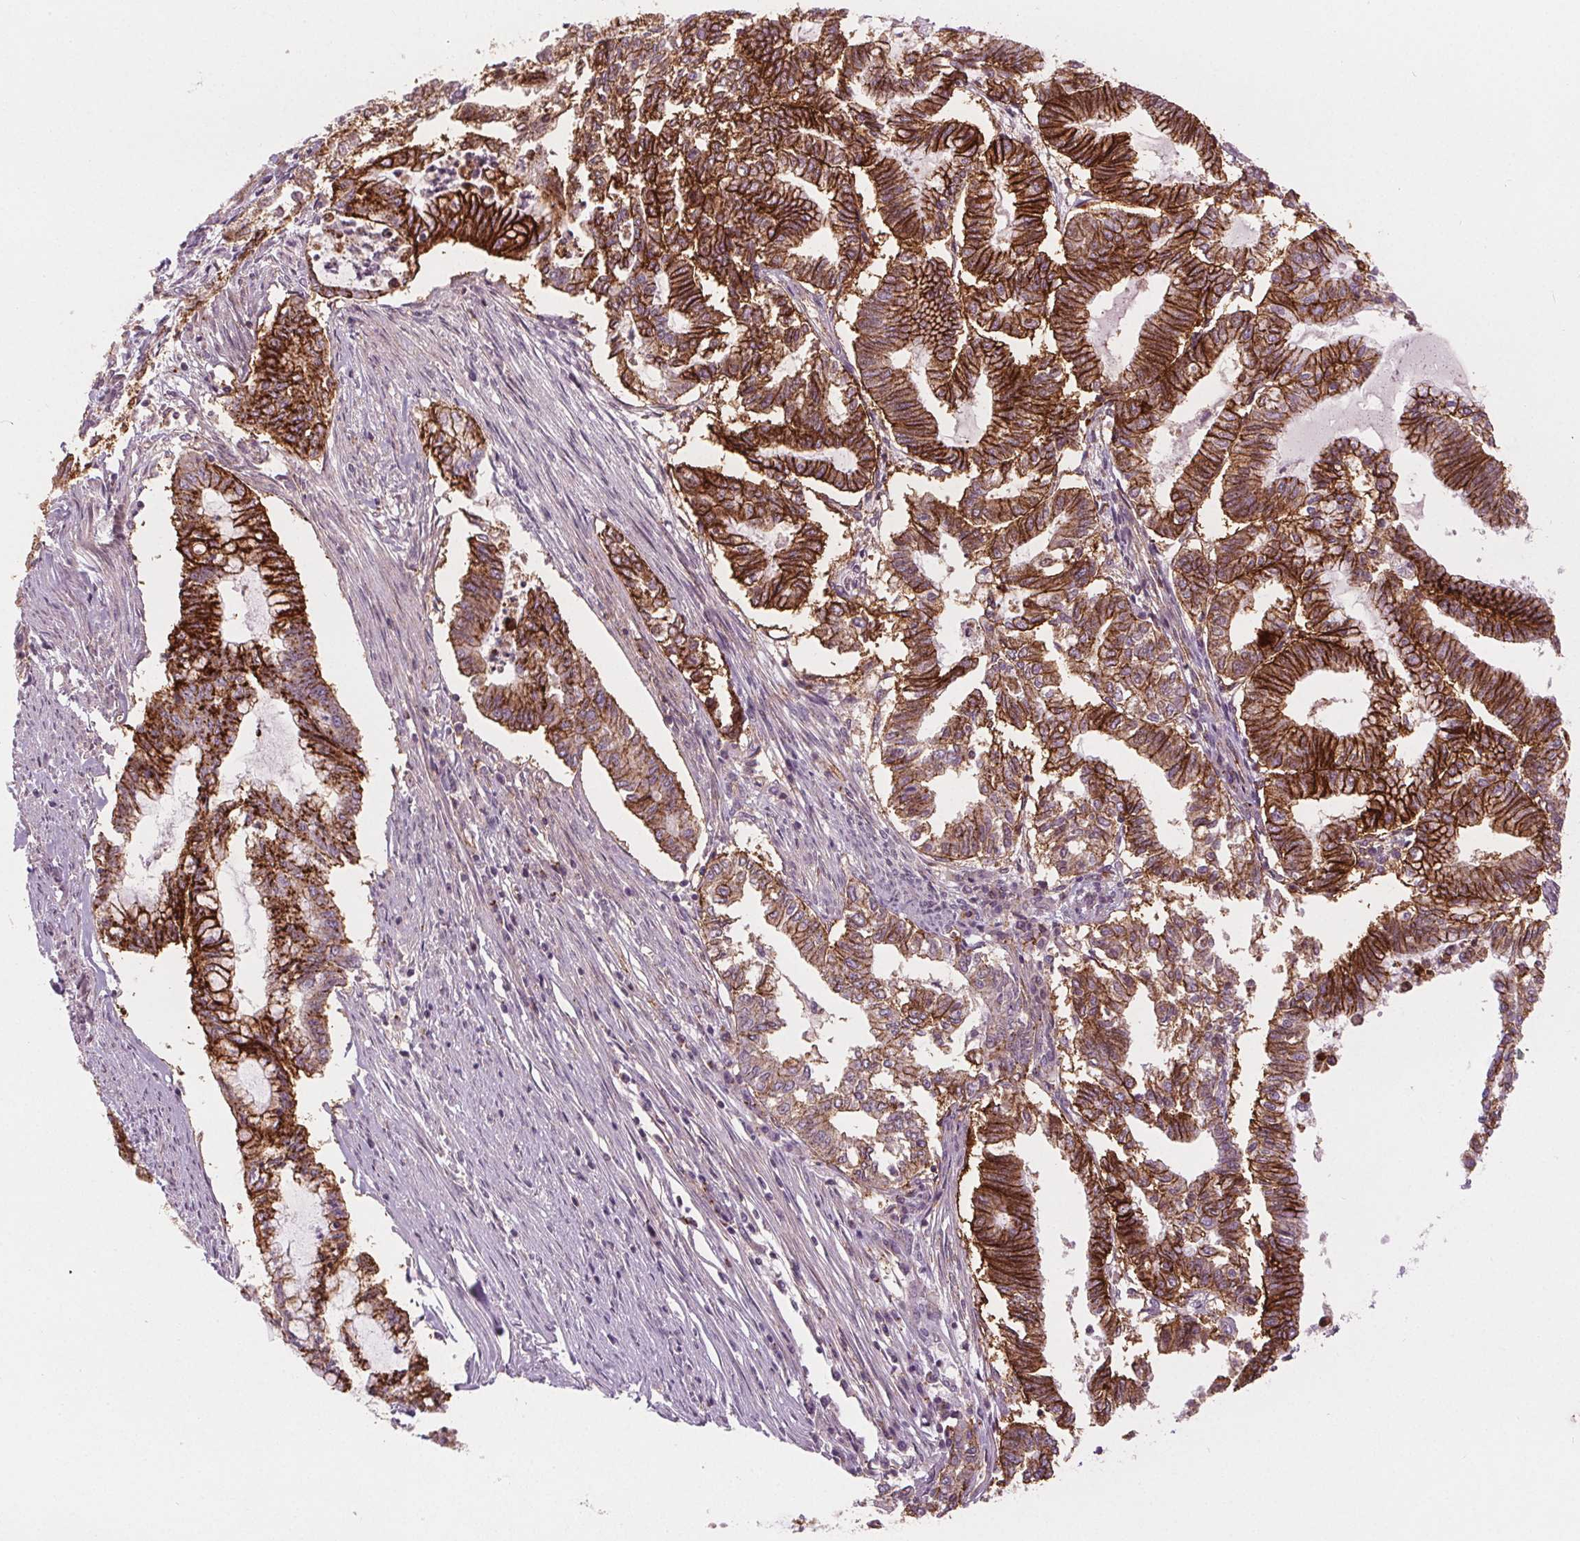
{"staining": {"intensity": "strong", "quantity": ">75%", "location": "cytoplasmic/membranous"}, "tissue": "endometrial cancer", "cell_type": "Tumor cells", "image_type": "cancer", "snomed": [{"axis": "morphology", "description": "Adenocarcinoma, NOS"}, {"axis": "topography", "description": "Endometrium"}], "caption": "Immunohistochemical staining of endometrial cancer (adenocarcinoma) displays high levels of strong cytoplasmic/membranous staining in about >75% of tumor cells.", "gene": "ATP1A1", "patient": {"sex": "female", "age": 79}}